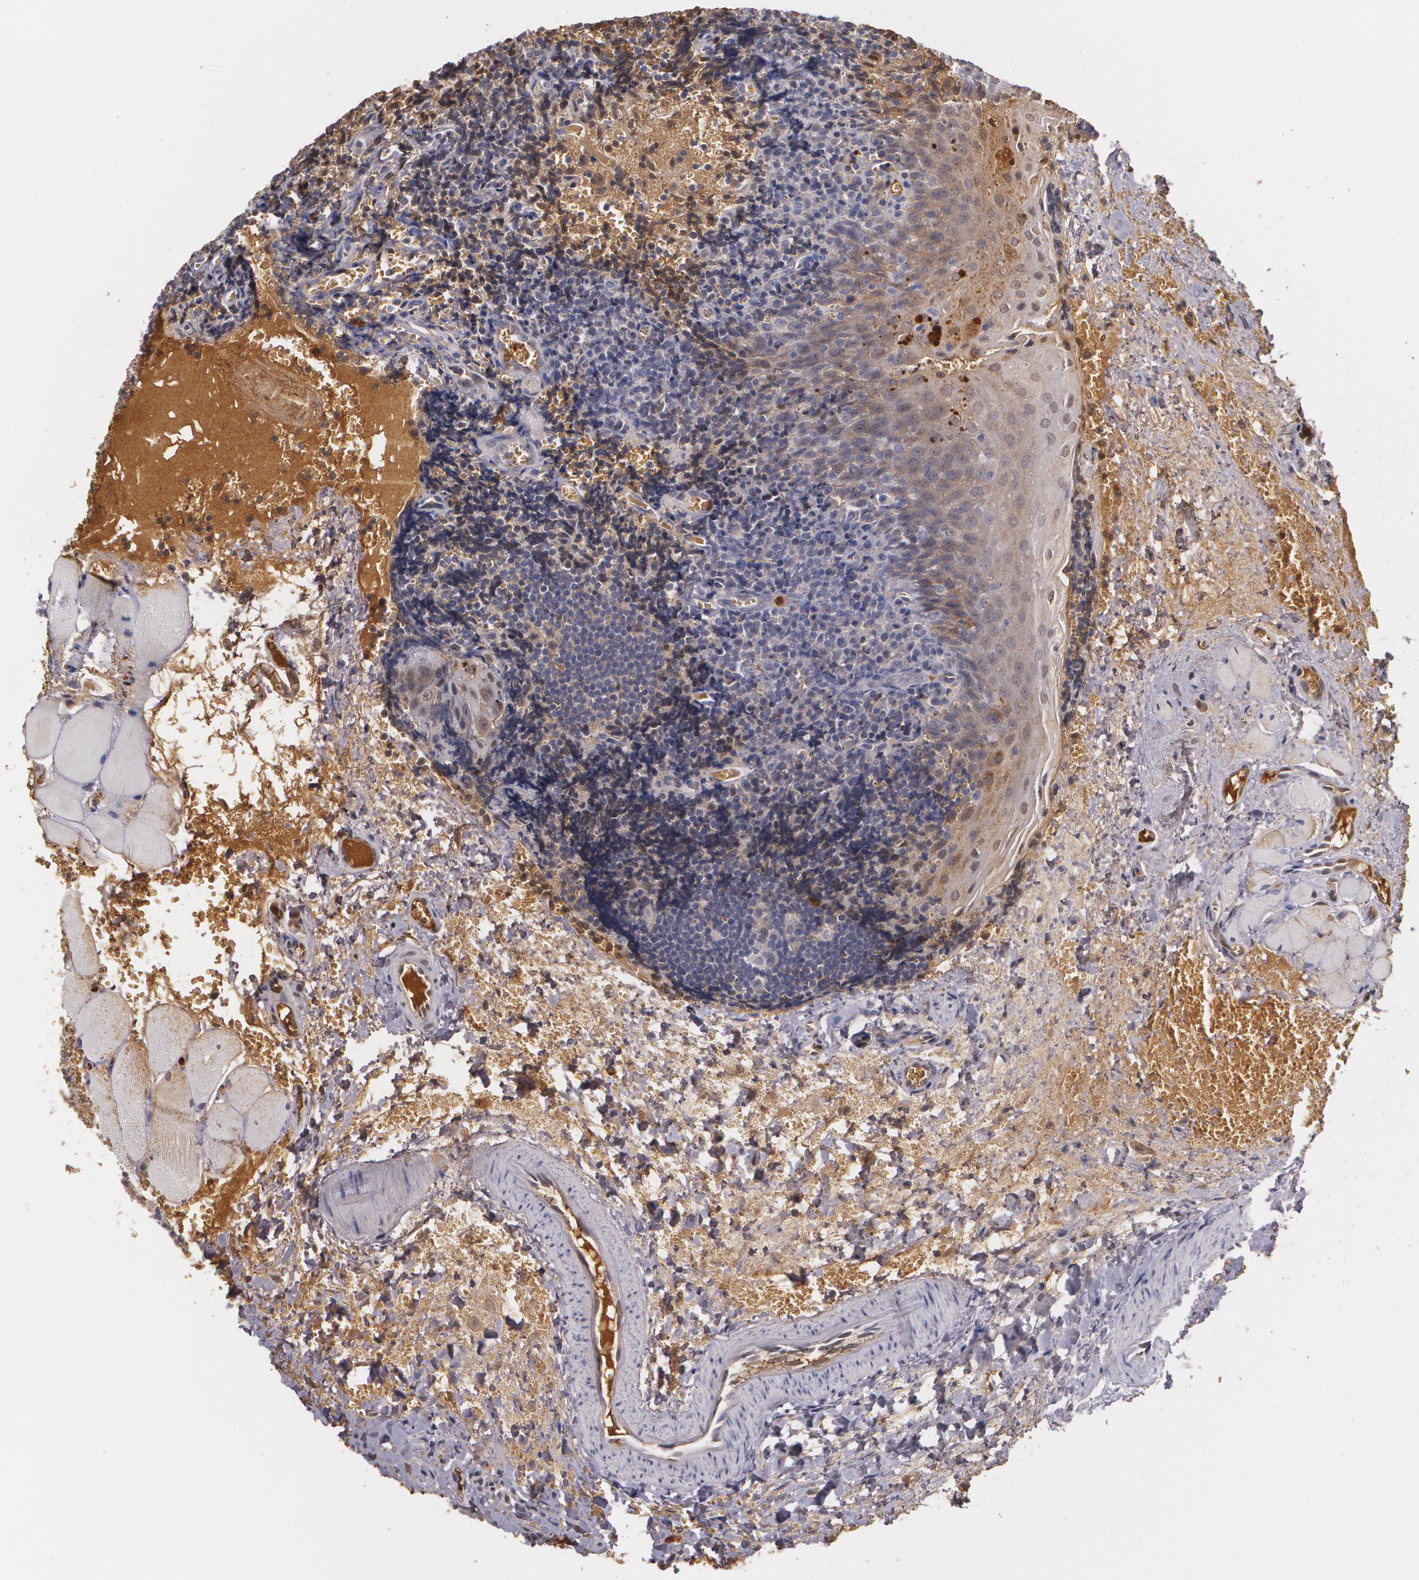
{"staining": {"intensity": "negative", "quantity": "none", "location": "none"}, "tissue": "tonsil", "cell_type": "Germinal center cells", "image_type": "normal", "snomed": [{"axis": "morphology", "description": "Normal tissue, NOS"}, {"axis": "topography", "description": "Tonsil"}], "caption": "Immunohistochemical staining of normal human tonsil demonstrates no significant positivity in germinal center cells.", "gene": "PTS", "patient": {"sex": "male", "age": 20}}